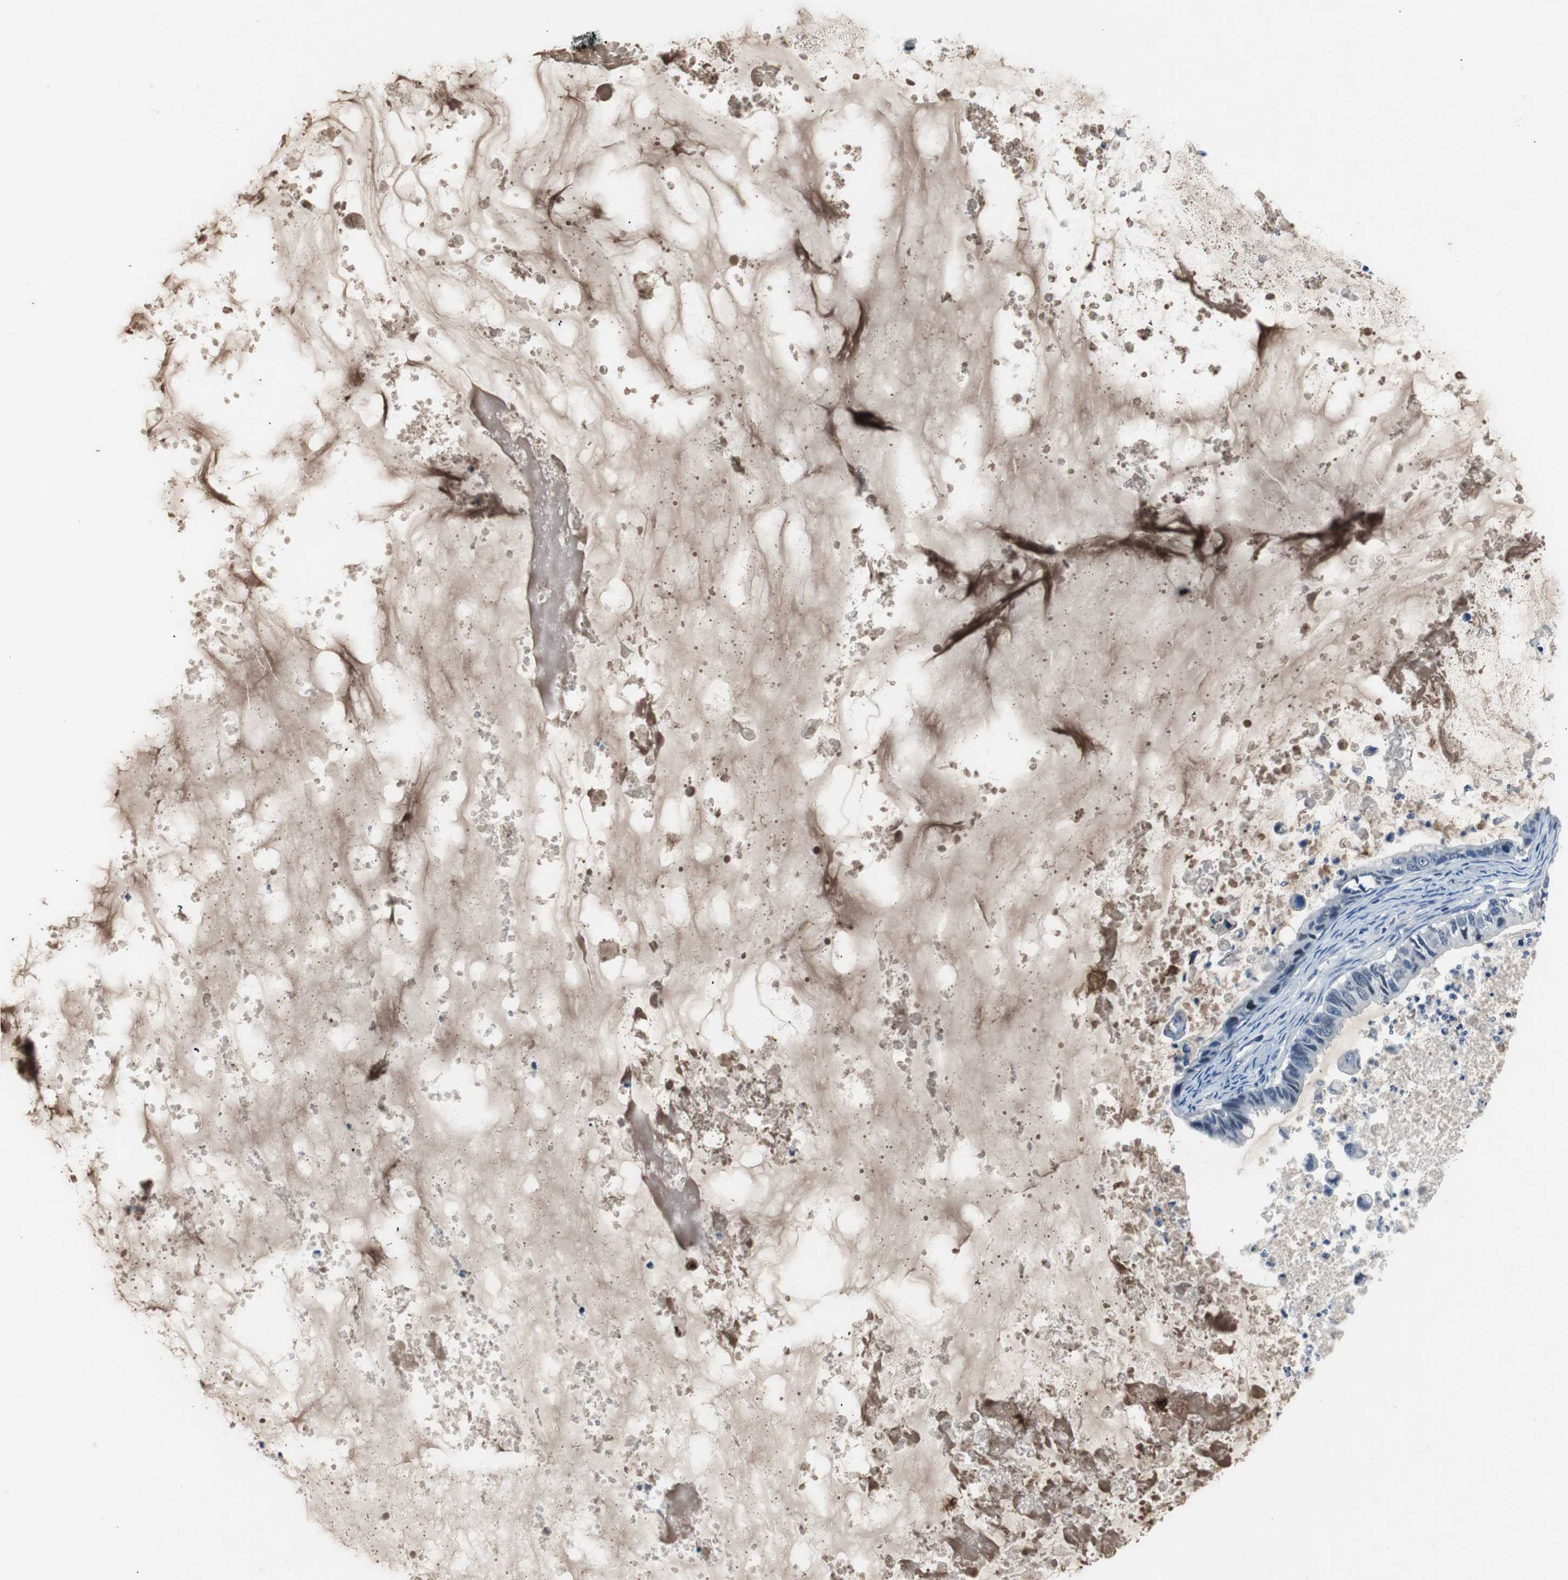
{"staining": {"intensity": "negative", "quantity": "none", "location": "none"}, "tissue": "ovarian cancer", "cell_type": "Tumor cells", "image_type": "cancer", "snomed": [{"axis": "morphology", "description": "Cystadenocarcinoma, mucinous, NOS"}, {"axis": "topography", "description": "Ovary"}], "caption": "Ovarian cancer (mucinous cystadenocarcinoma) was stained to show a protein in brown. There is no significant expression in tumor cells. Brightfield microscopy of IHC stained with DAB (3,3'-diaminobenzidine) (brown) and hematoxylin (blue), captured at high magnification.", "gene": "PCYT1B", "patient": {"sex": "female", "age": 80}}